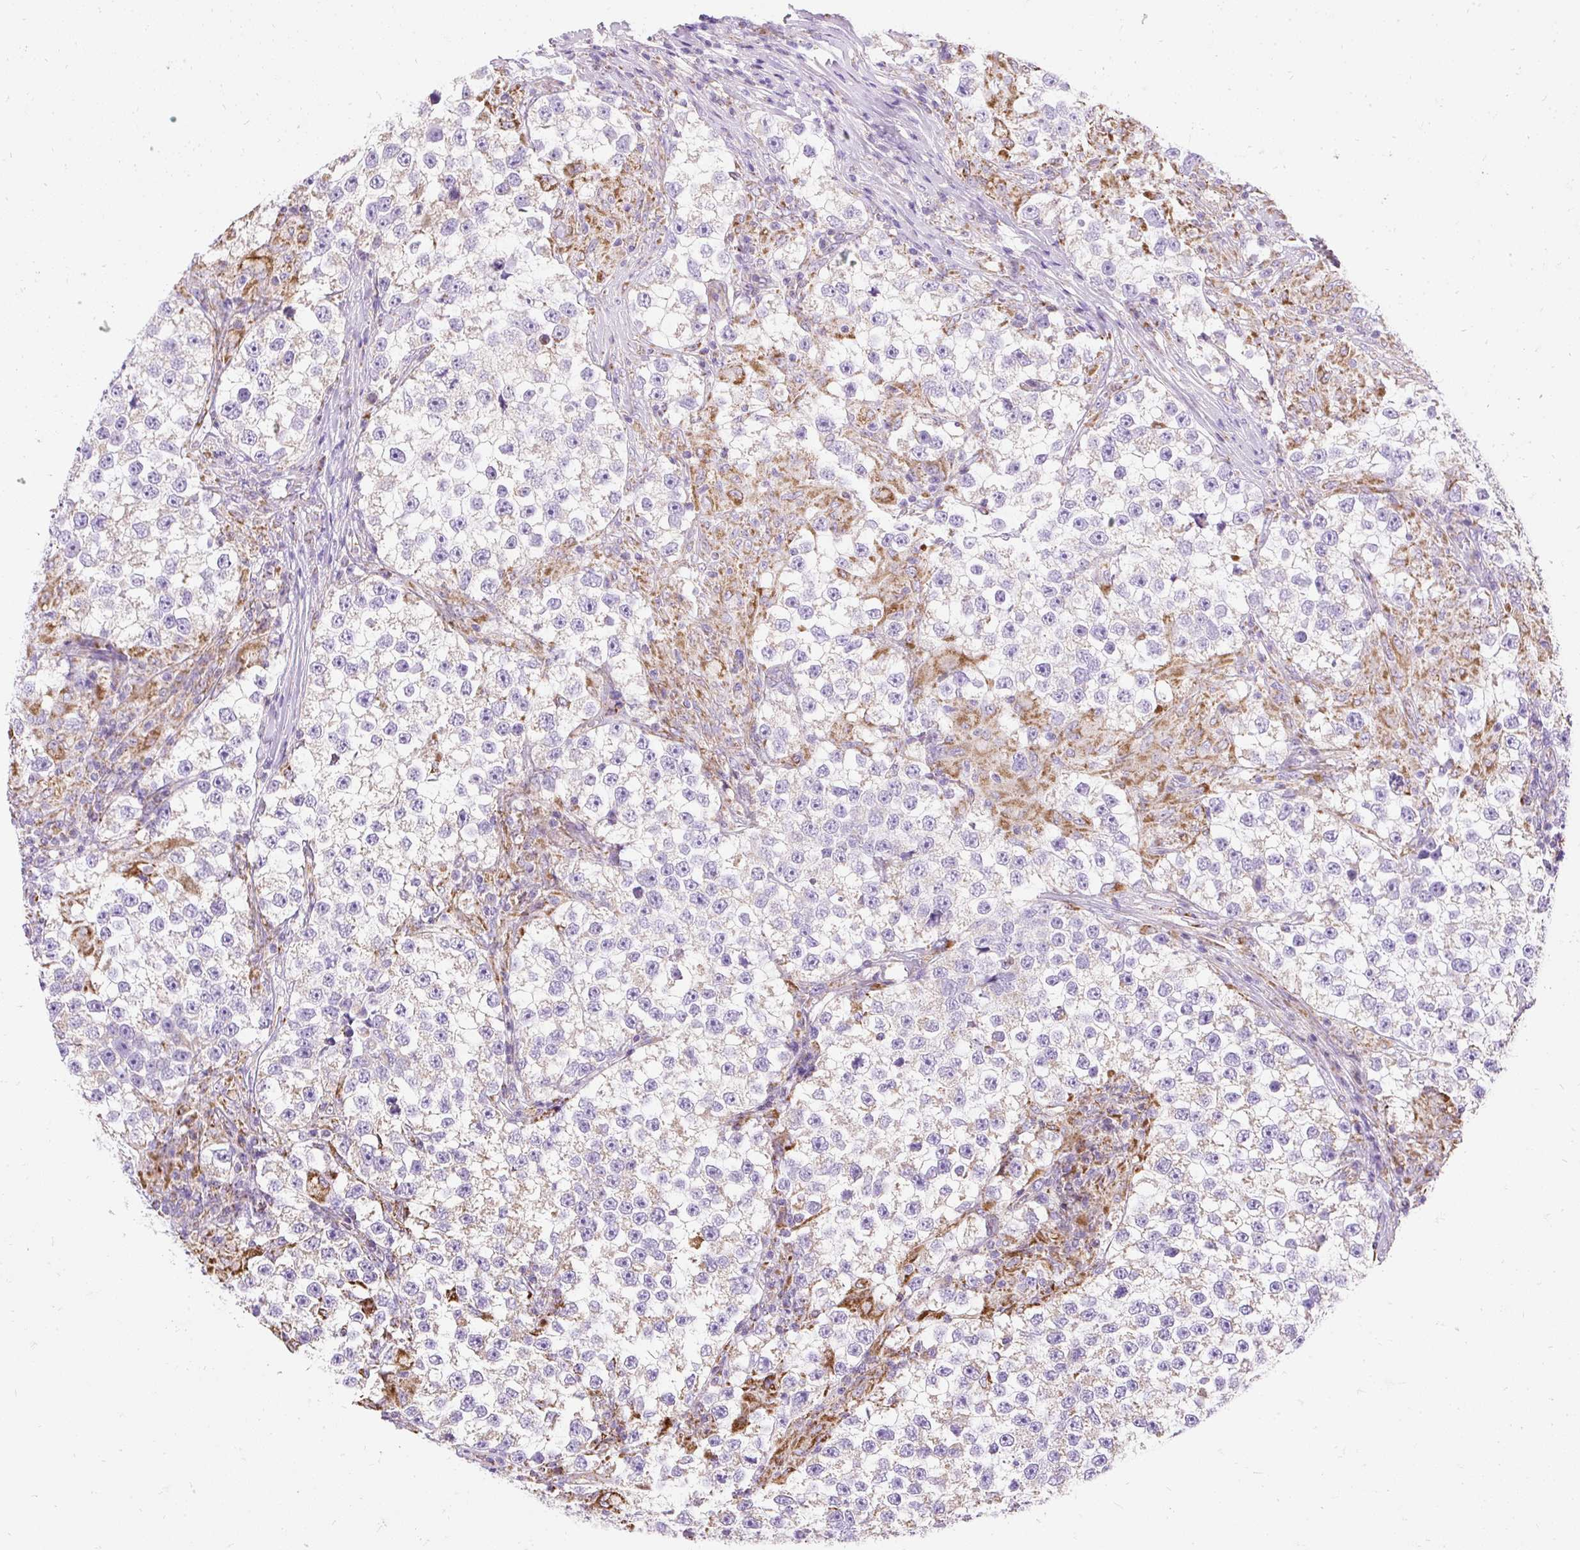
{"staining": {"intensity": "negative", "quantity": "none", "location": "none"}, "tissue": "testis cancer", "cell_type": "Tumor cells", "image_type": "cancer", "snomed": [{"axis": "morphology", "description": "Seminoma, NOS"}, {"axis": "topography", "description": "Testis"}], "caption": "The micrograph reveals no significant staining in tumor cells of testis cancer (seminoma). (DAB immunohistochemistry with hematoxylin counter stain).", "gene": "DAAM2", "patient": {"sex": "male", "age": 46}}